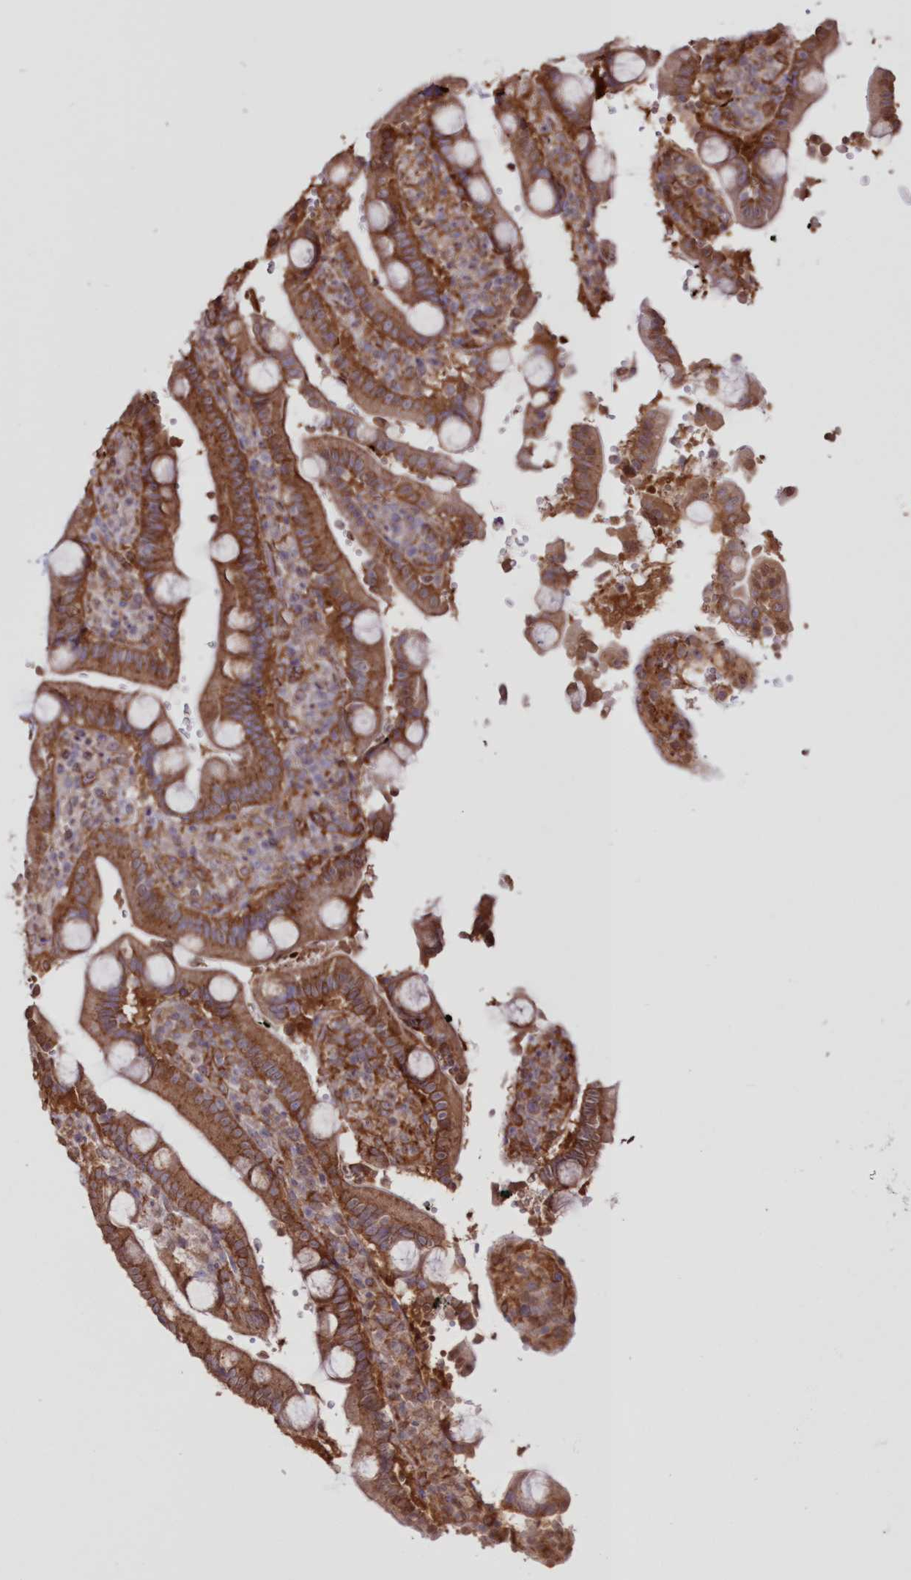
{"staining": {"intensity": "strong", "quantity": ">75%", "location": "cytoplasmic/membranous"}, "tissue": "duodenum", "cell_type": "Glandular cells", "image_type": "normal", "snomed": [{"axis": "morphology", "description": "Normal tissue, NOS"}, {"axis": "topography", "description": "Small intestine, NOS"}], "caption": "Duodenum stained for a protein (brown) shows strong cytoplasmic/membranous positive positivity in about >75% of glandular cells.", "gene": "FCHO2", "patient": {"sex": "female", "age": 71}}